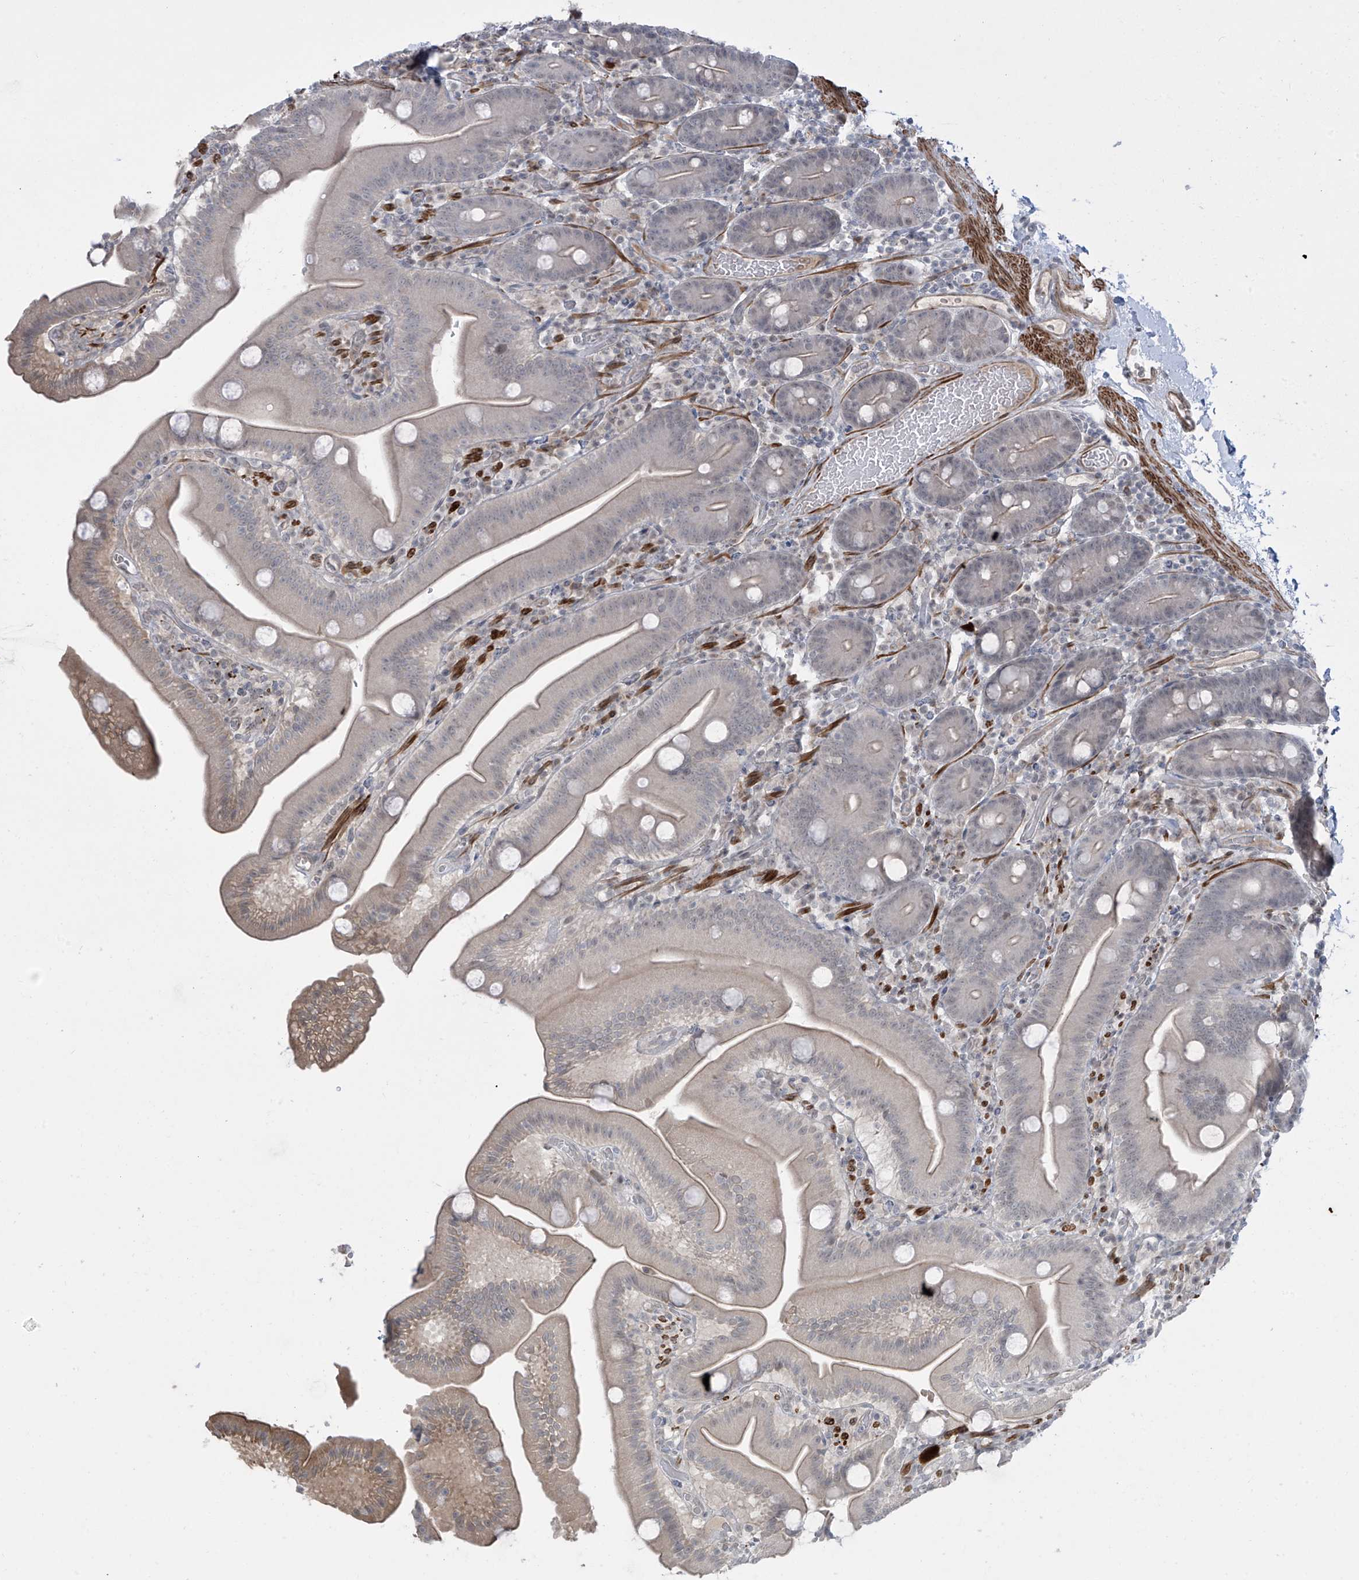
{"staining": {"intensity": "weak", "quantity": "<25%", "location": "cytoplasmic/membranous"}, "tissue": "duodenum", "cell_type": "Glandular cells", "image_type": "normal", "snomed": [{"axis": "morphology", "description": "Normal tissue, NOS"}, {"axis": "topography", "description": "Duodenum"}], "caption": "The immunohistochemistry micrograph has no significant staining in glandular cells of duodenum. (Brightfield microscopy of DAB IHC at high magnification).", "gene": "RASGEF1A", "patient": {"sex": "male", "age": 55}}